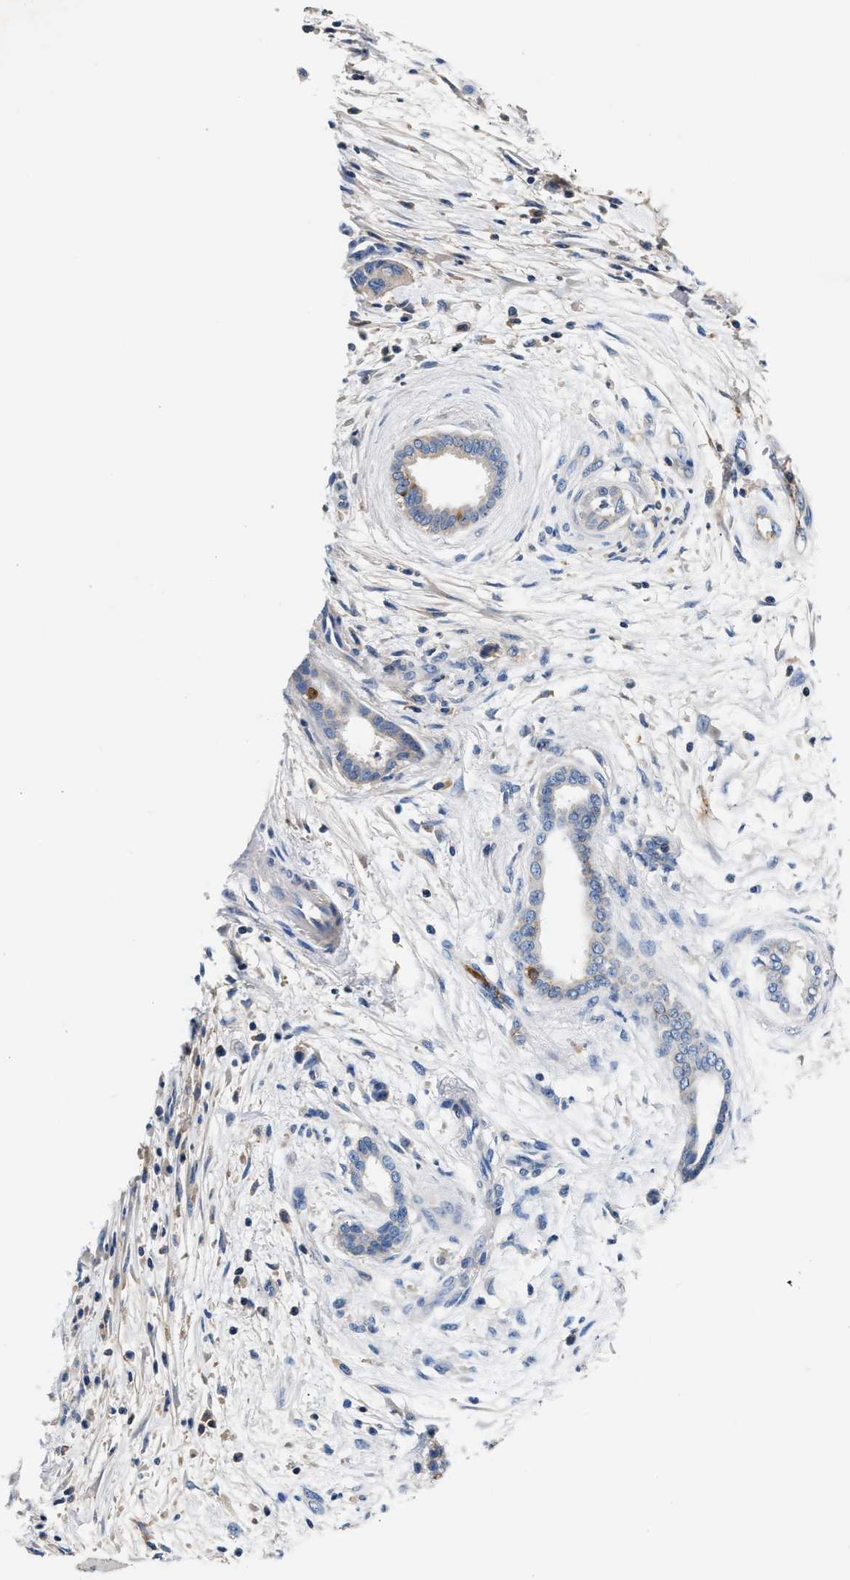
{"staining": {"intensity": "negative", "quantity": "none", "location": "none"}, "tissue": "pancreatic cancer", "cell_type": "Tumor cells", "image_type": "cancer", "snomed": [{"axis": "morphology", "description": "Normal tissue, NOS"}, {"axis": "morphology", "description": "Adenocarcinoma, NOS"}, {"axis": "topography", "description": "Pancreas"}], "caption": "Tumor cells are negative for brown protein staining in adenocarcinoma (pancreatic).", "gene": "TUT7", "patient": {"sex": "female", "age": 71}}